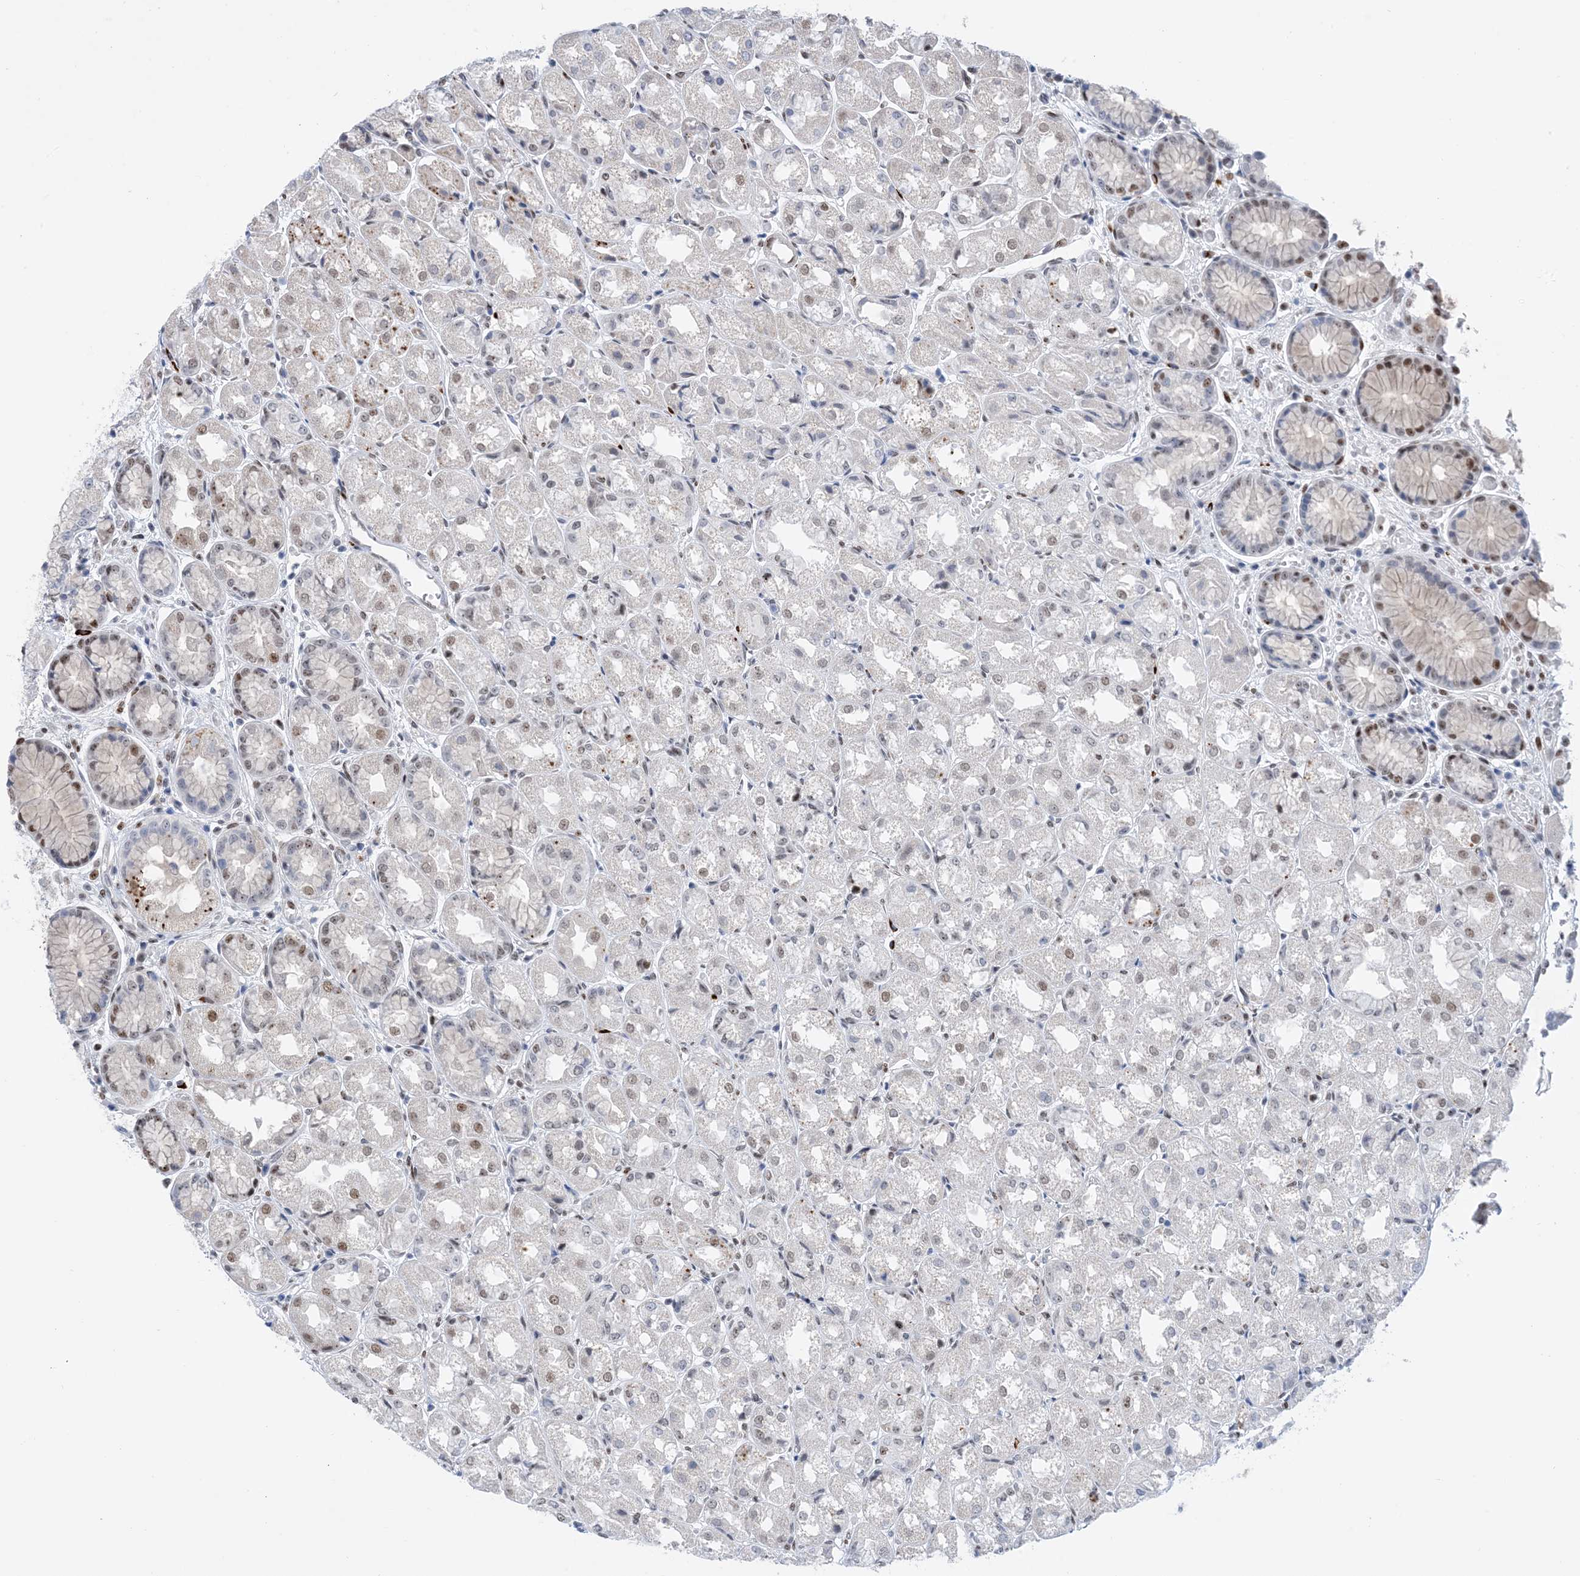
{"staining": {"intensity": "moderate", "quantity": ">75%", "location": "nuclear"}, "tissue": "stomach", "cell_type": "Glandular cells", "image_type": "normal", "snomed": [{"axis": "morphology", "description": "Normal tissue, NOS"}, {"axis": "topography", "description": "Stomach, upper"}], "caption": "High-power microscopy captured an IHC image of benign stomach, revealing moderate nuclear expression in about >75% of glandular cells. Nuclei are stained in blue.", "gene": "TSPYL1", "patient": {"sex": "male", "age": 72}}